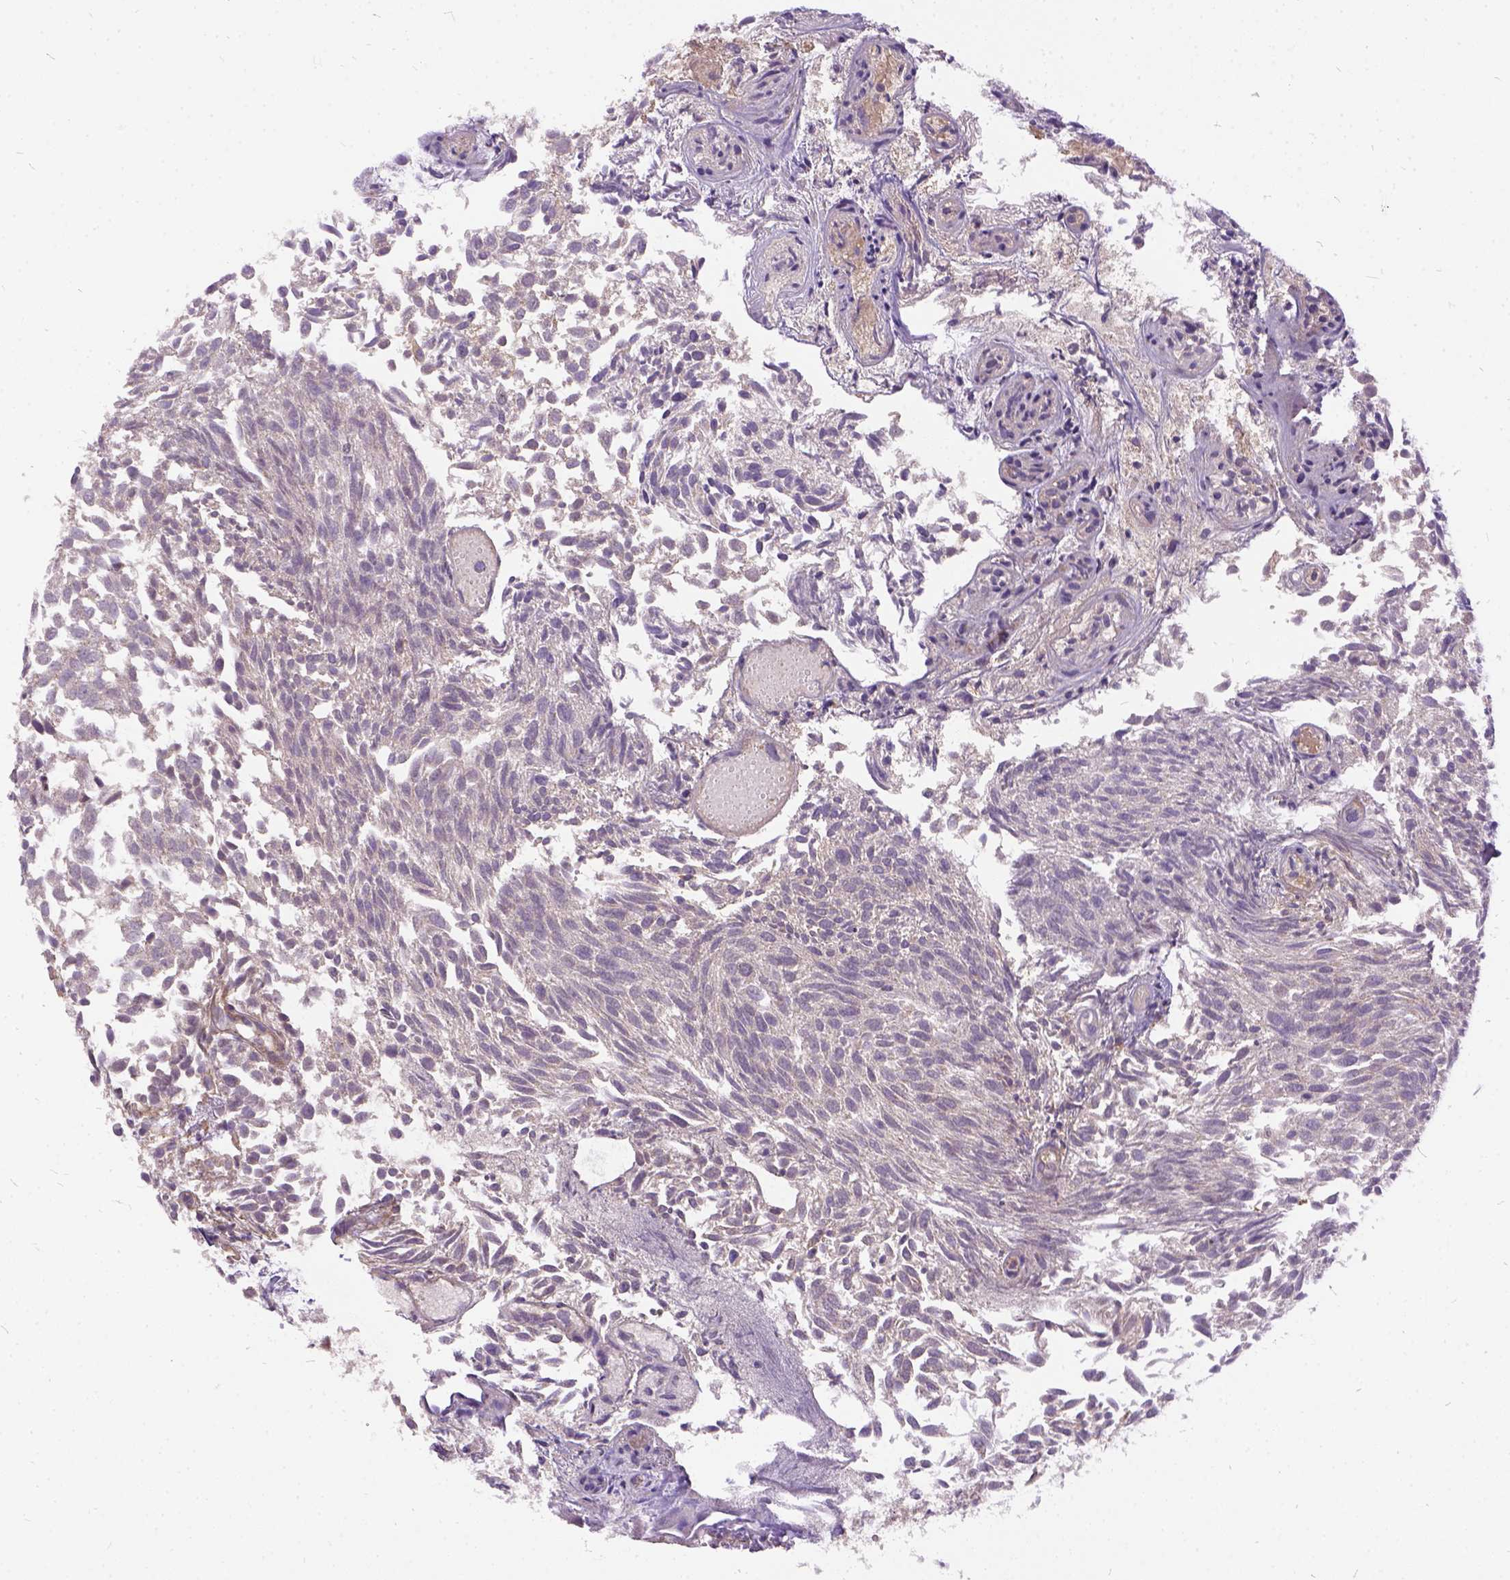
{"staining": {"intensity": "negative", "quantity": "none", "location": "none"}, "tissue": "urothelial cancer", "cell_type": "Tumor cells", "image_type": "cancer", "snomed": [{"axis": "morphology", "description": "Urothelial carcinoma, Low grade"}, {"axis": "topography", "description": "Urinary bladder"}], "caption": "Immunohistochemical staining of human low-grade urothelial carcinoma shows no significant expression in tumor cells. (Stains: DAB (3,3'-diaminobenzidine) immunohistochemistry with hematoxylin counter stain, Microscopy: brightfield microscopy at high magnification).", "gene": "ILRUN", "patient": {"sex": "male", "age": 70}}